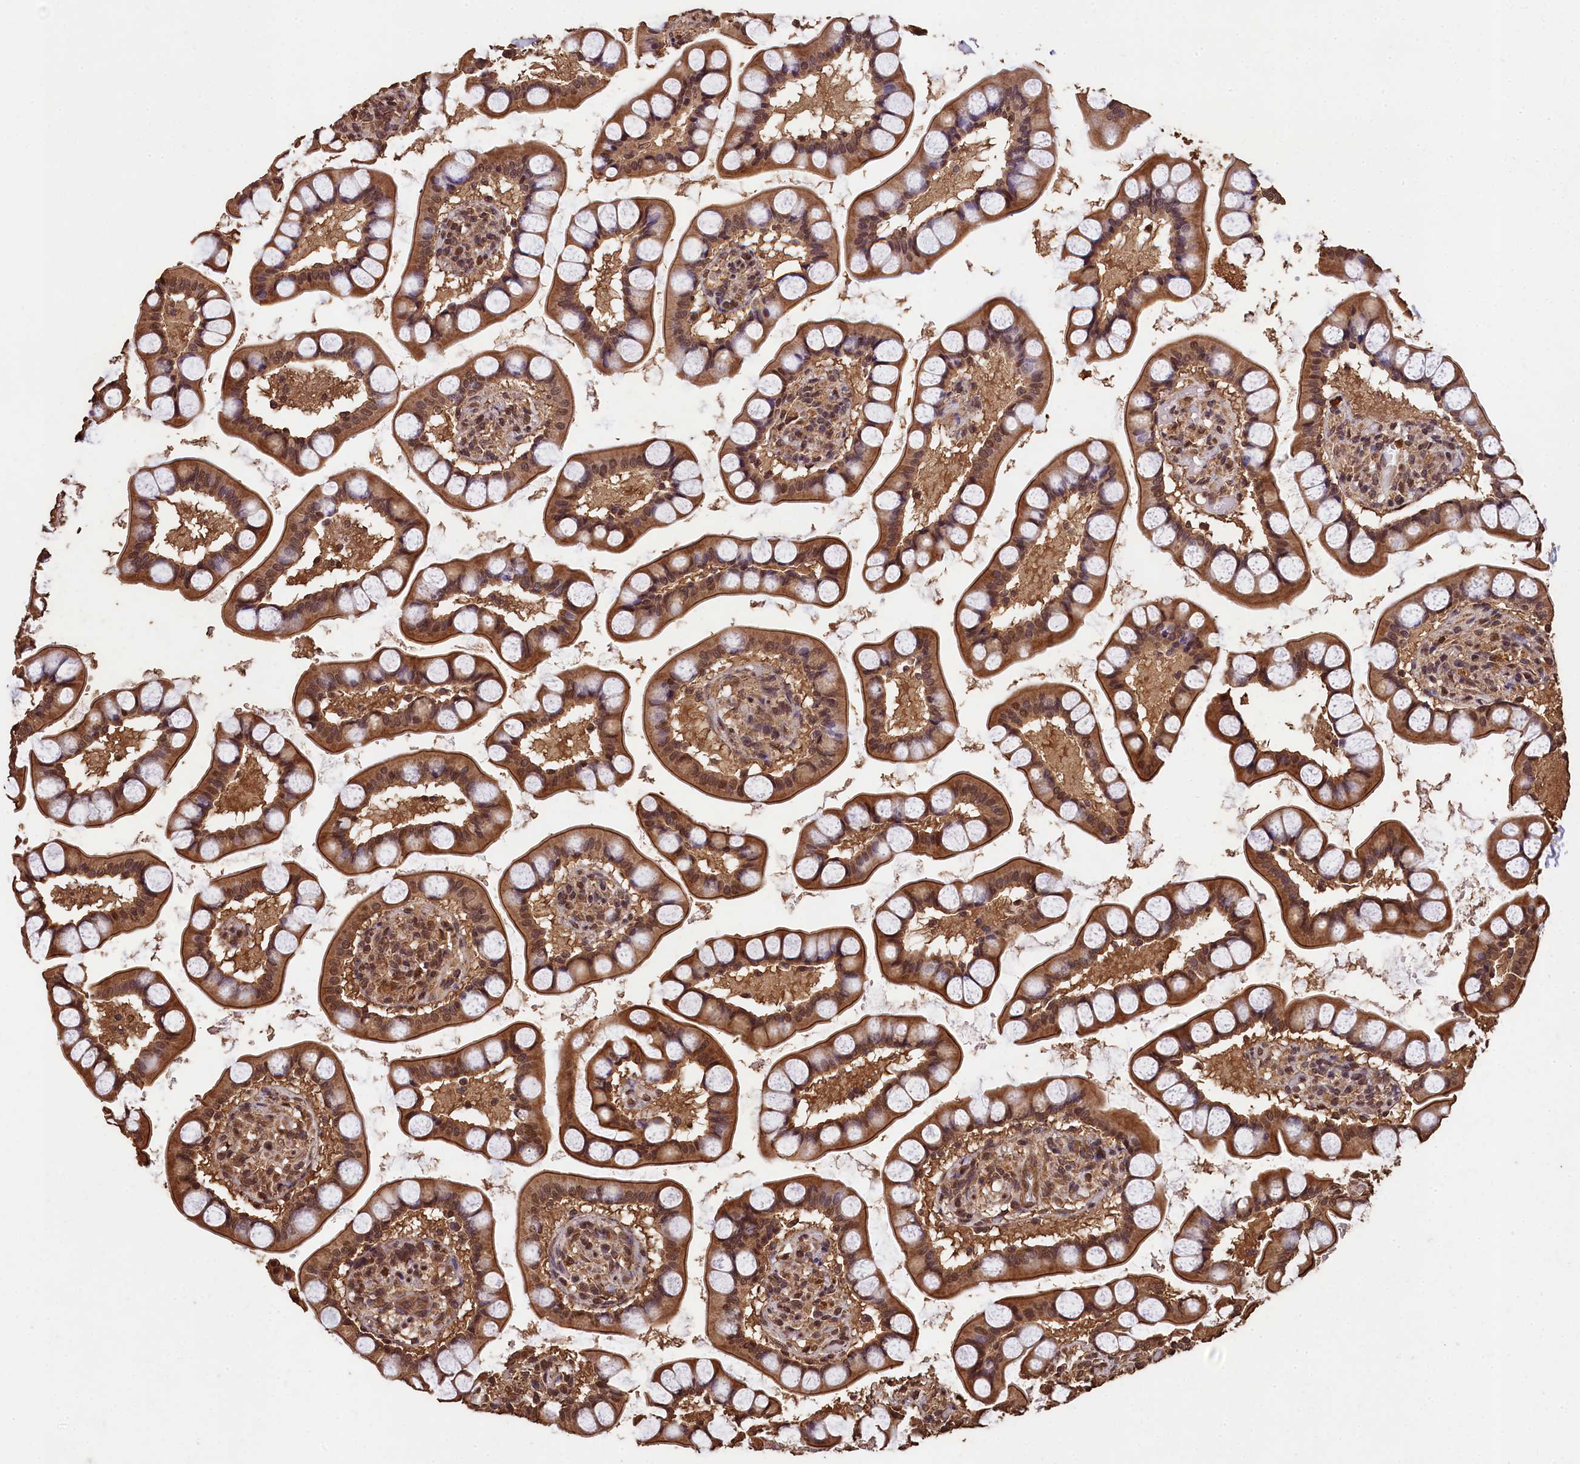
{"staining": {"intensity": "moderate", "quantity": ">75%", "location": "cytoplasmic/membranous,nuclear"}, "tissue": "small intestine", "cell_type": "Glandular cells", "image_type": "normal", "snomed": [{"axis": "morphology", "description": "Normal tissue, NOS"}, {"axis": "topography", "description": "Small intestine"}], "caption": "The immunohistochemical stain labels moderate cytoplasmic/membranous,nuclear expression in glandular cells of unremarkable small intestine. (DAB IHC with brightfield microscopy, high magnification).", "gene": "CEP57L1", "patient": {"sex": "male", "age": 52}}